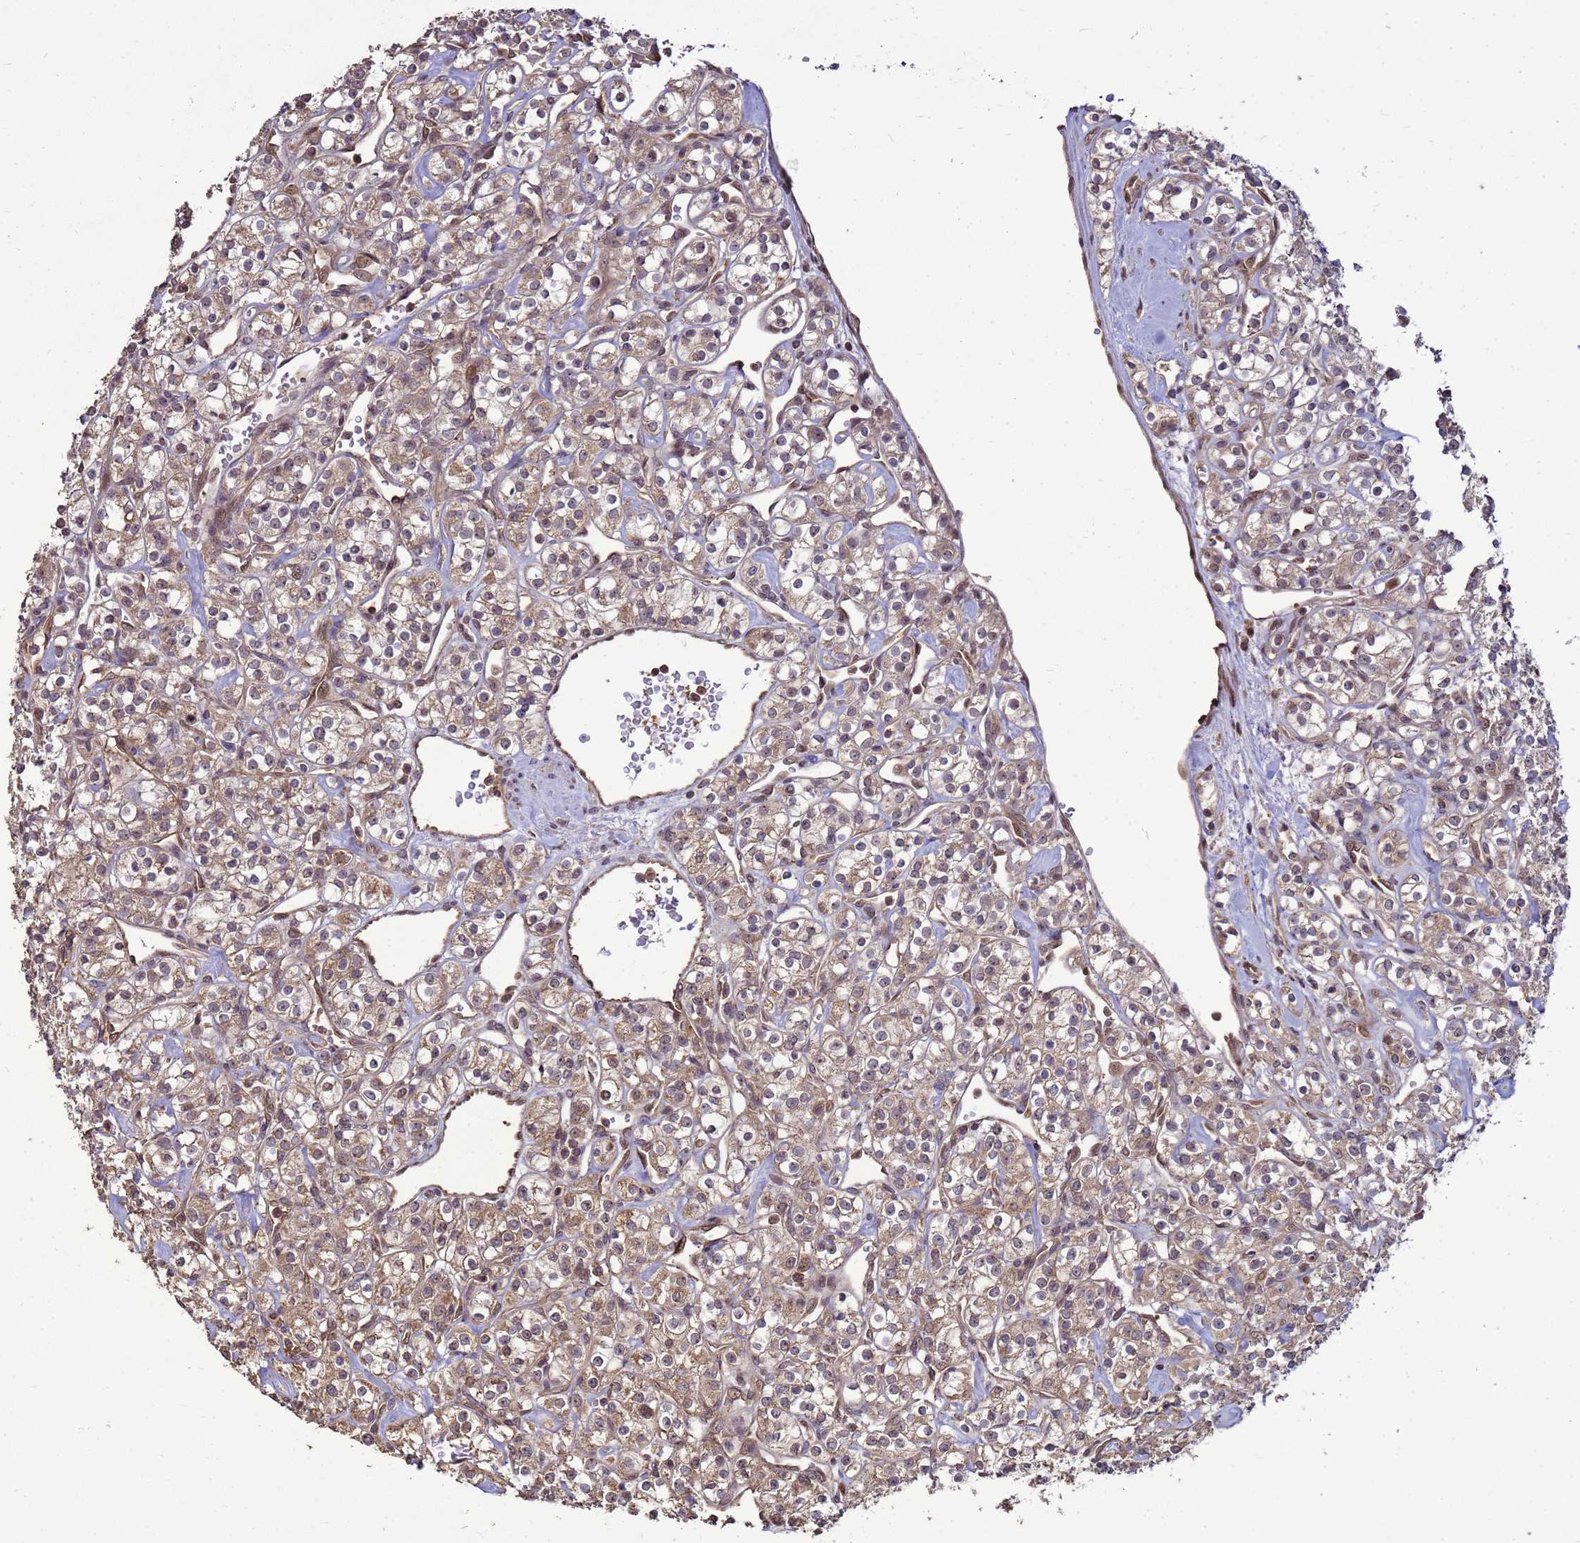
{"staining": {"intensity": "weak", "quantity": ">75%", "location": "cytoplasmic/membranous"}, "tissue": "renal cancer", "cell_type": "Tumor cells", "image_type": "cancer", "snomed": [{"axis": "morphology", "description": "Adenocarcinoma, NOS"}, {"axis": "topography", "description": "Kidney"}], "caption": "A micrograph of adenocarcinoma (renal) stained for a protein exhibits weak cytoplasmic/membranous brown staining in tumor cells.", "gene": "CRBN", "patient": {"sex": "male", "age": 77}}